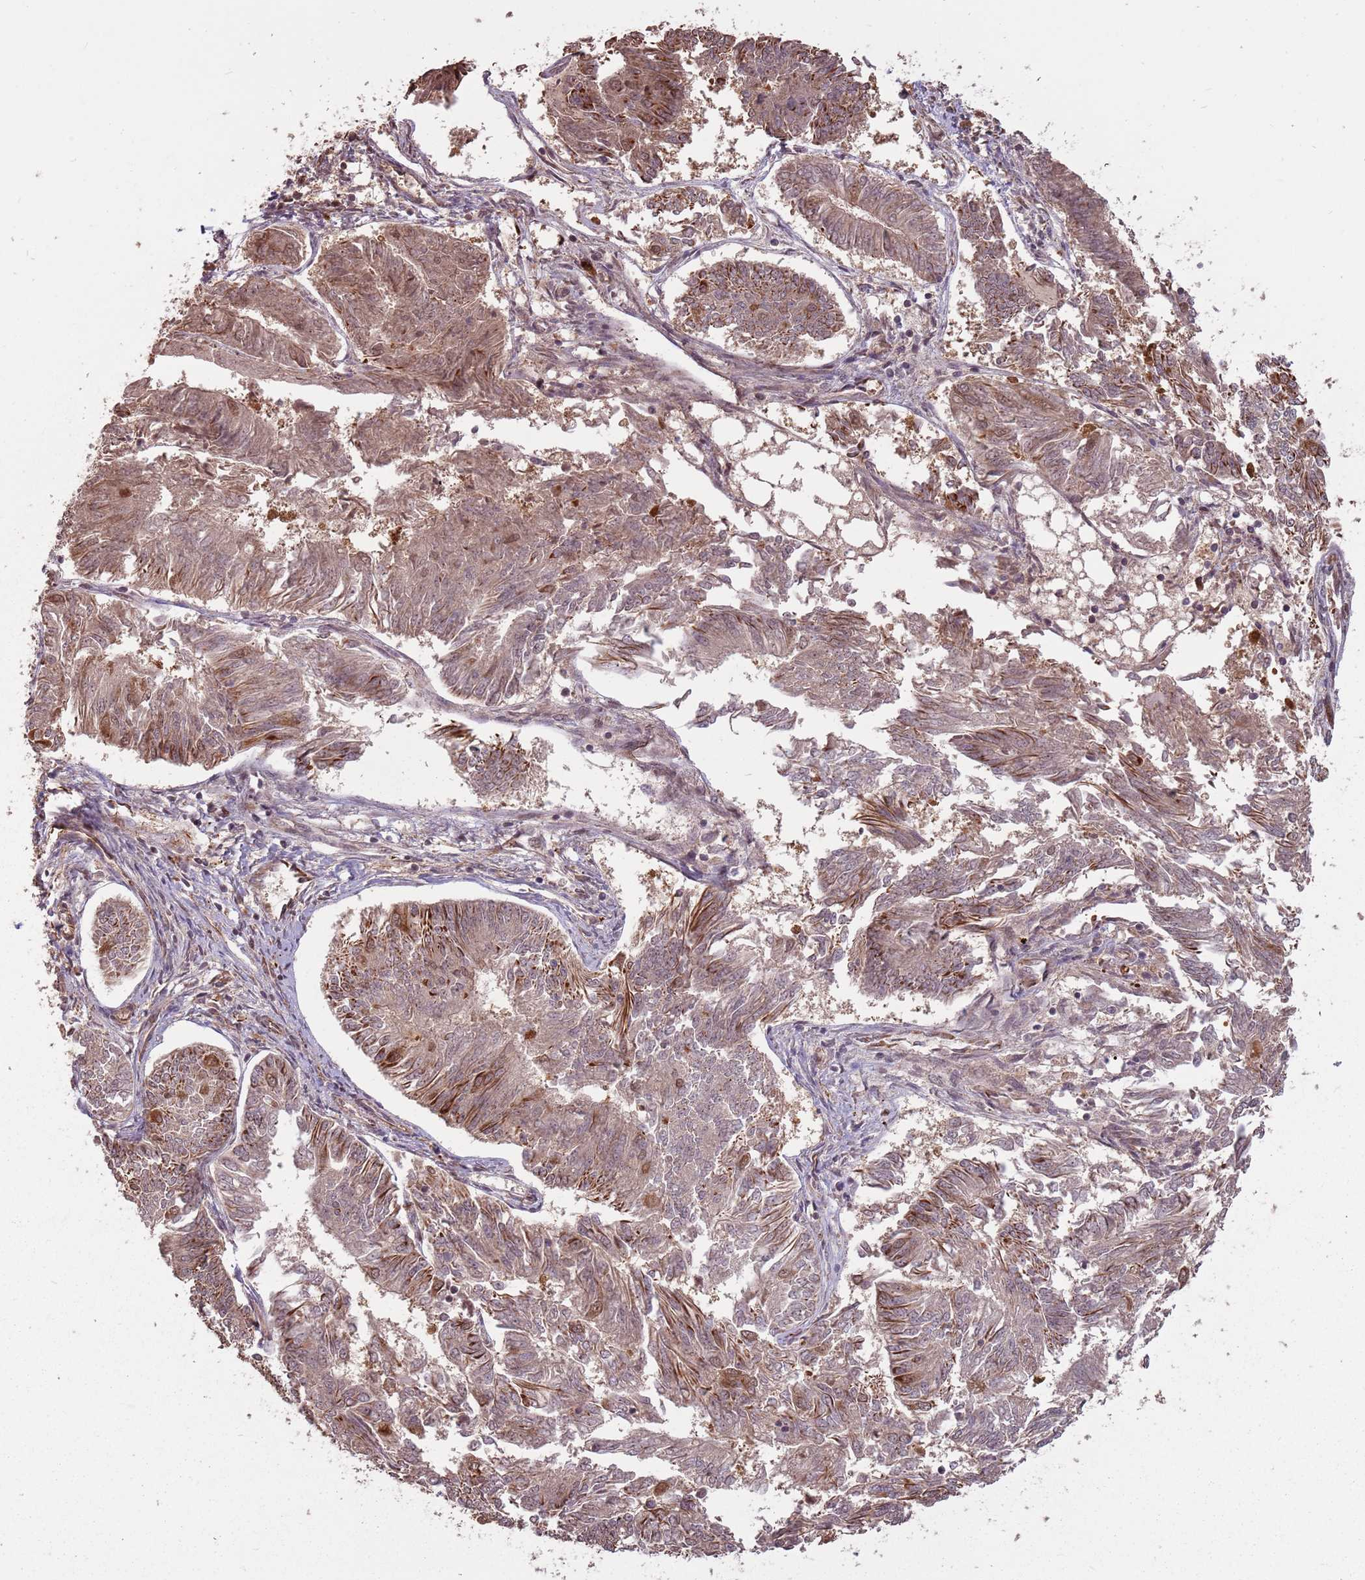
{"staining": {"intensity": "moderate", "quantity": ">75%", "location": "cytoplasmic/membranous,nuclear"}, "tissue": "endometrial cancer", "cell_type": "Tumor cells", "image_type": "cancer", "snomed": [{"axis": "morphology", "description": "Adenocarcinoma, NOS"}, {"axis": "topography", "description": "Endometrium"}], "caption": "Adenocarcinoma (endometrial) tissue displays moderate cytoplasmic/membranous and nuclear expression in about >75% of tumor cells", "gene": "ADAMTS3", "patient": {"sex": "female", "age": 58}}